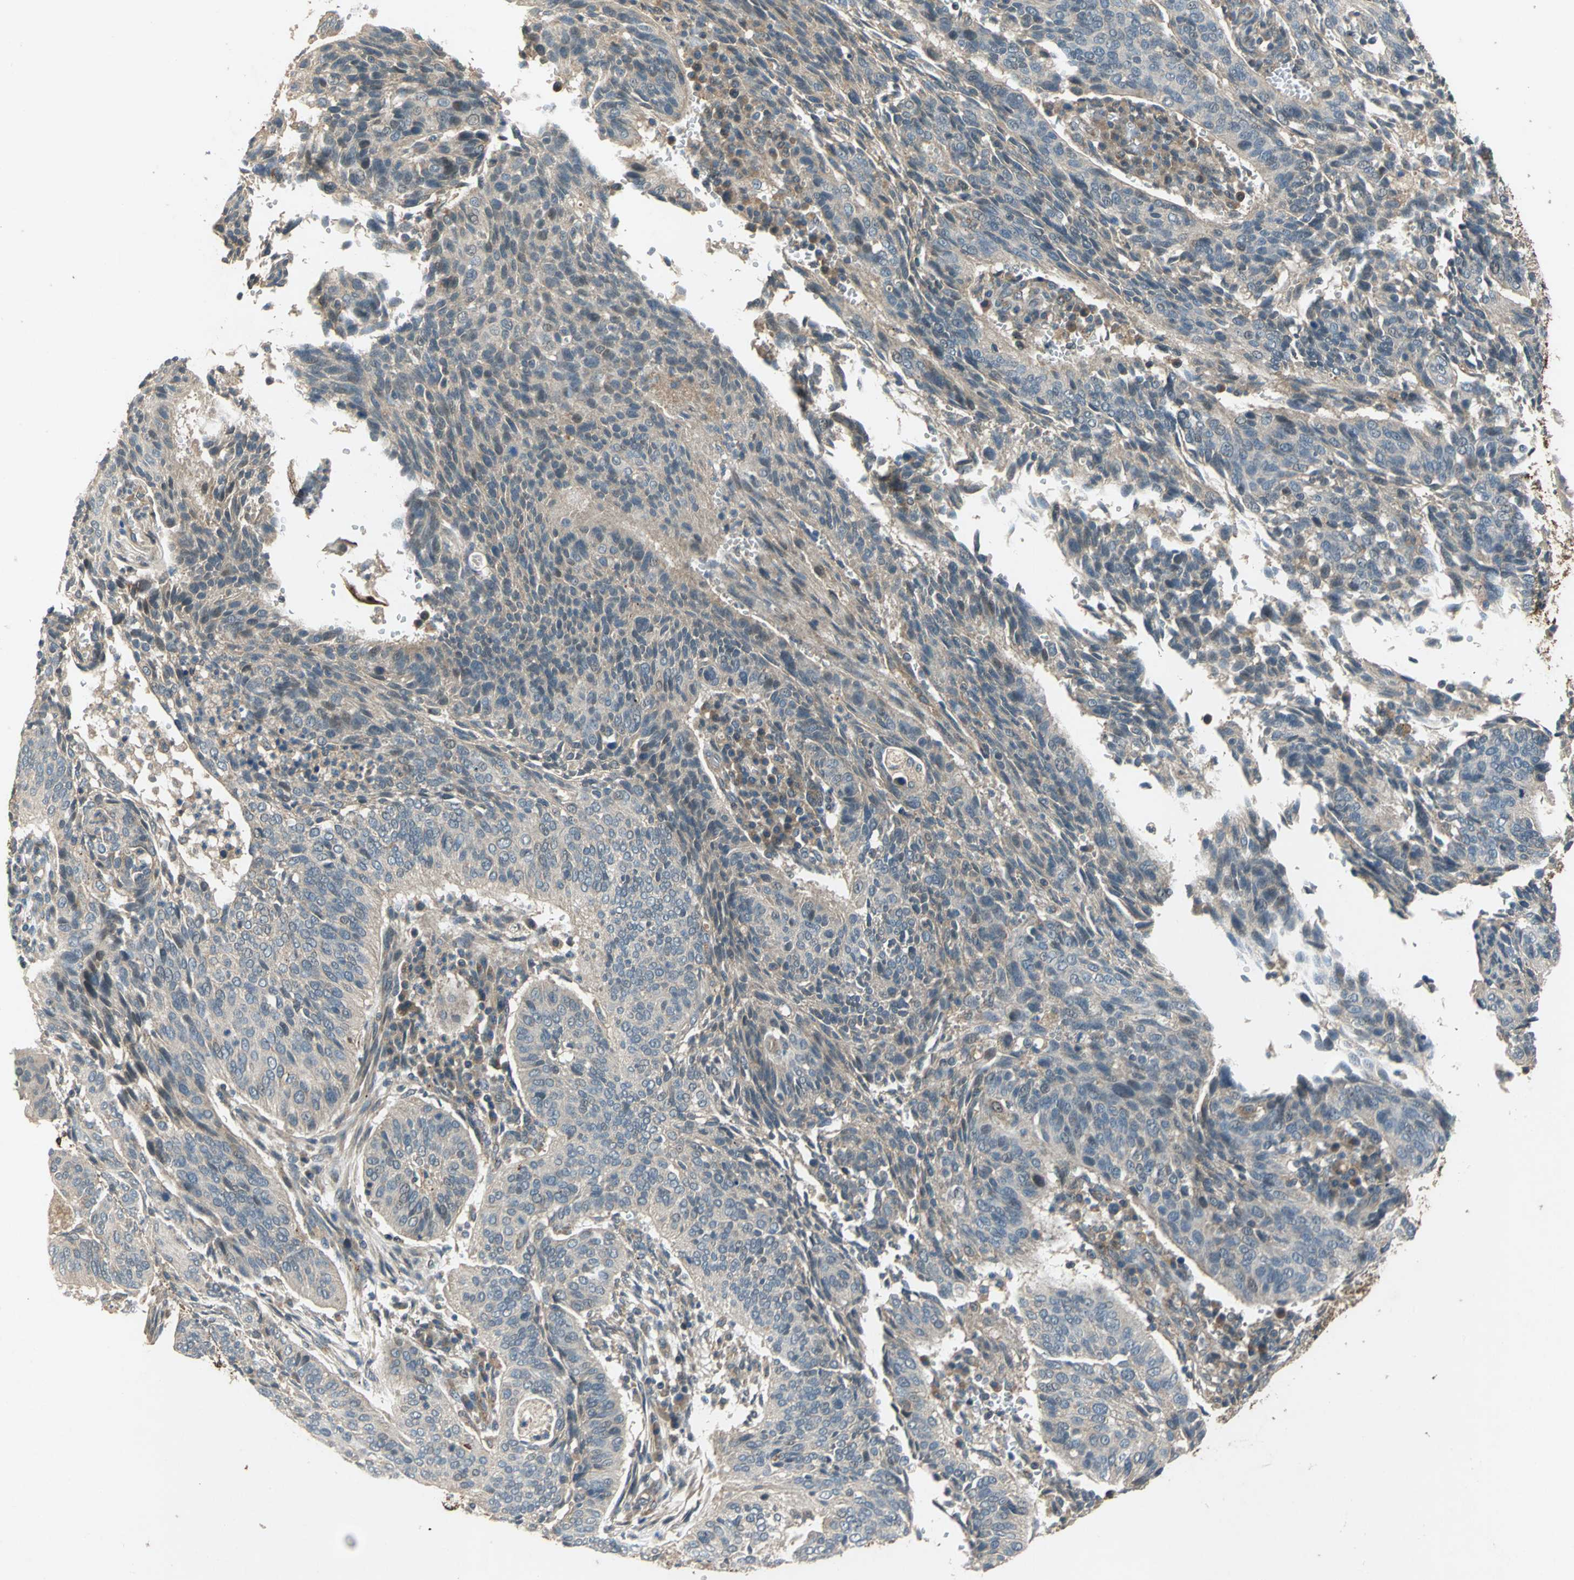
{"staining": {"intensity": "negative", "quantity": "none", "location": "none"}, "tissue": "cervical cancer", "cell_type": "Tumor cells", "image_type": "cancer", "snomed": [{"axis": "morphology", "description": "Squamous cell carcinoma, NOS"}, {"axis": "topography", "description": "Cervix"}], "caption": "Tumor cells show no significant protein positivity in cervical squamous cell carcinoma. (DAB immunohistochemistry (IHC) with hematoxylin counter stain).", "gene": "EMCN", "patient": {"sex": "female", "age": 39}}